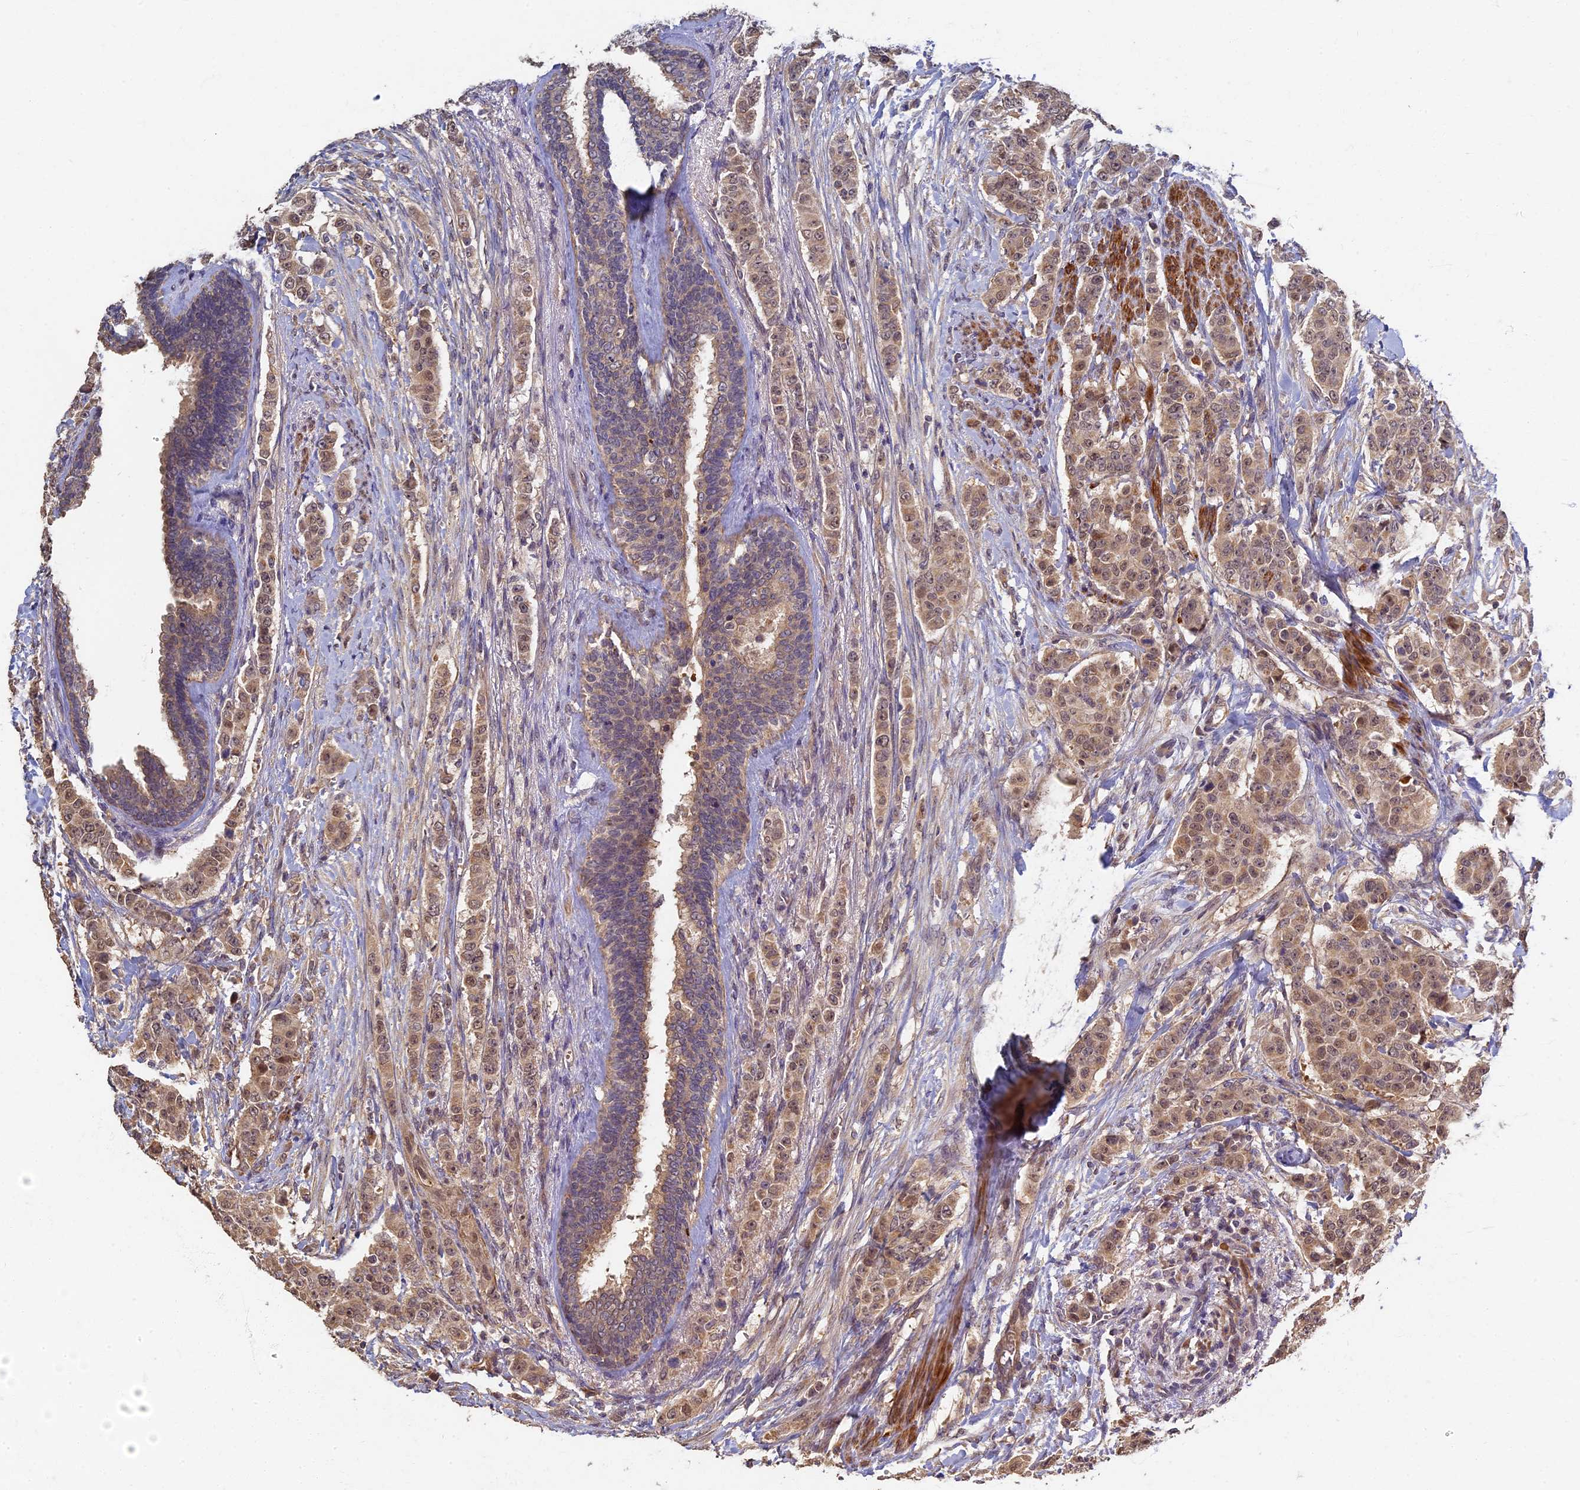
{"staining": {"intensity": "weak", "quantity": ">75%", "location": "cytoplasmic/membranous,nuclear"}, "tissue": "breast cancer", "cell_type": "Tumor cells", "image_type": "cancer", "snomed": [{"axis": "morphology", "description": "Duct carcinoma"}, {"axis": "topography", "description": "Breast"}], "caption": "Protein staining reveals weak cytoplasmic/membranous and nuclear staining in about >75% of tumor cells in breast infiltrating ductal carcinoma.", "gene": "RSPH3", "patient": {"sex": "female", "age": 40}}